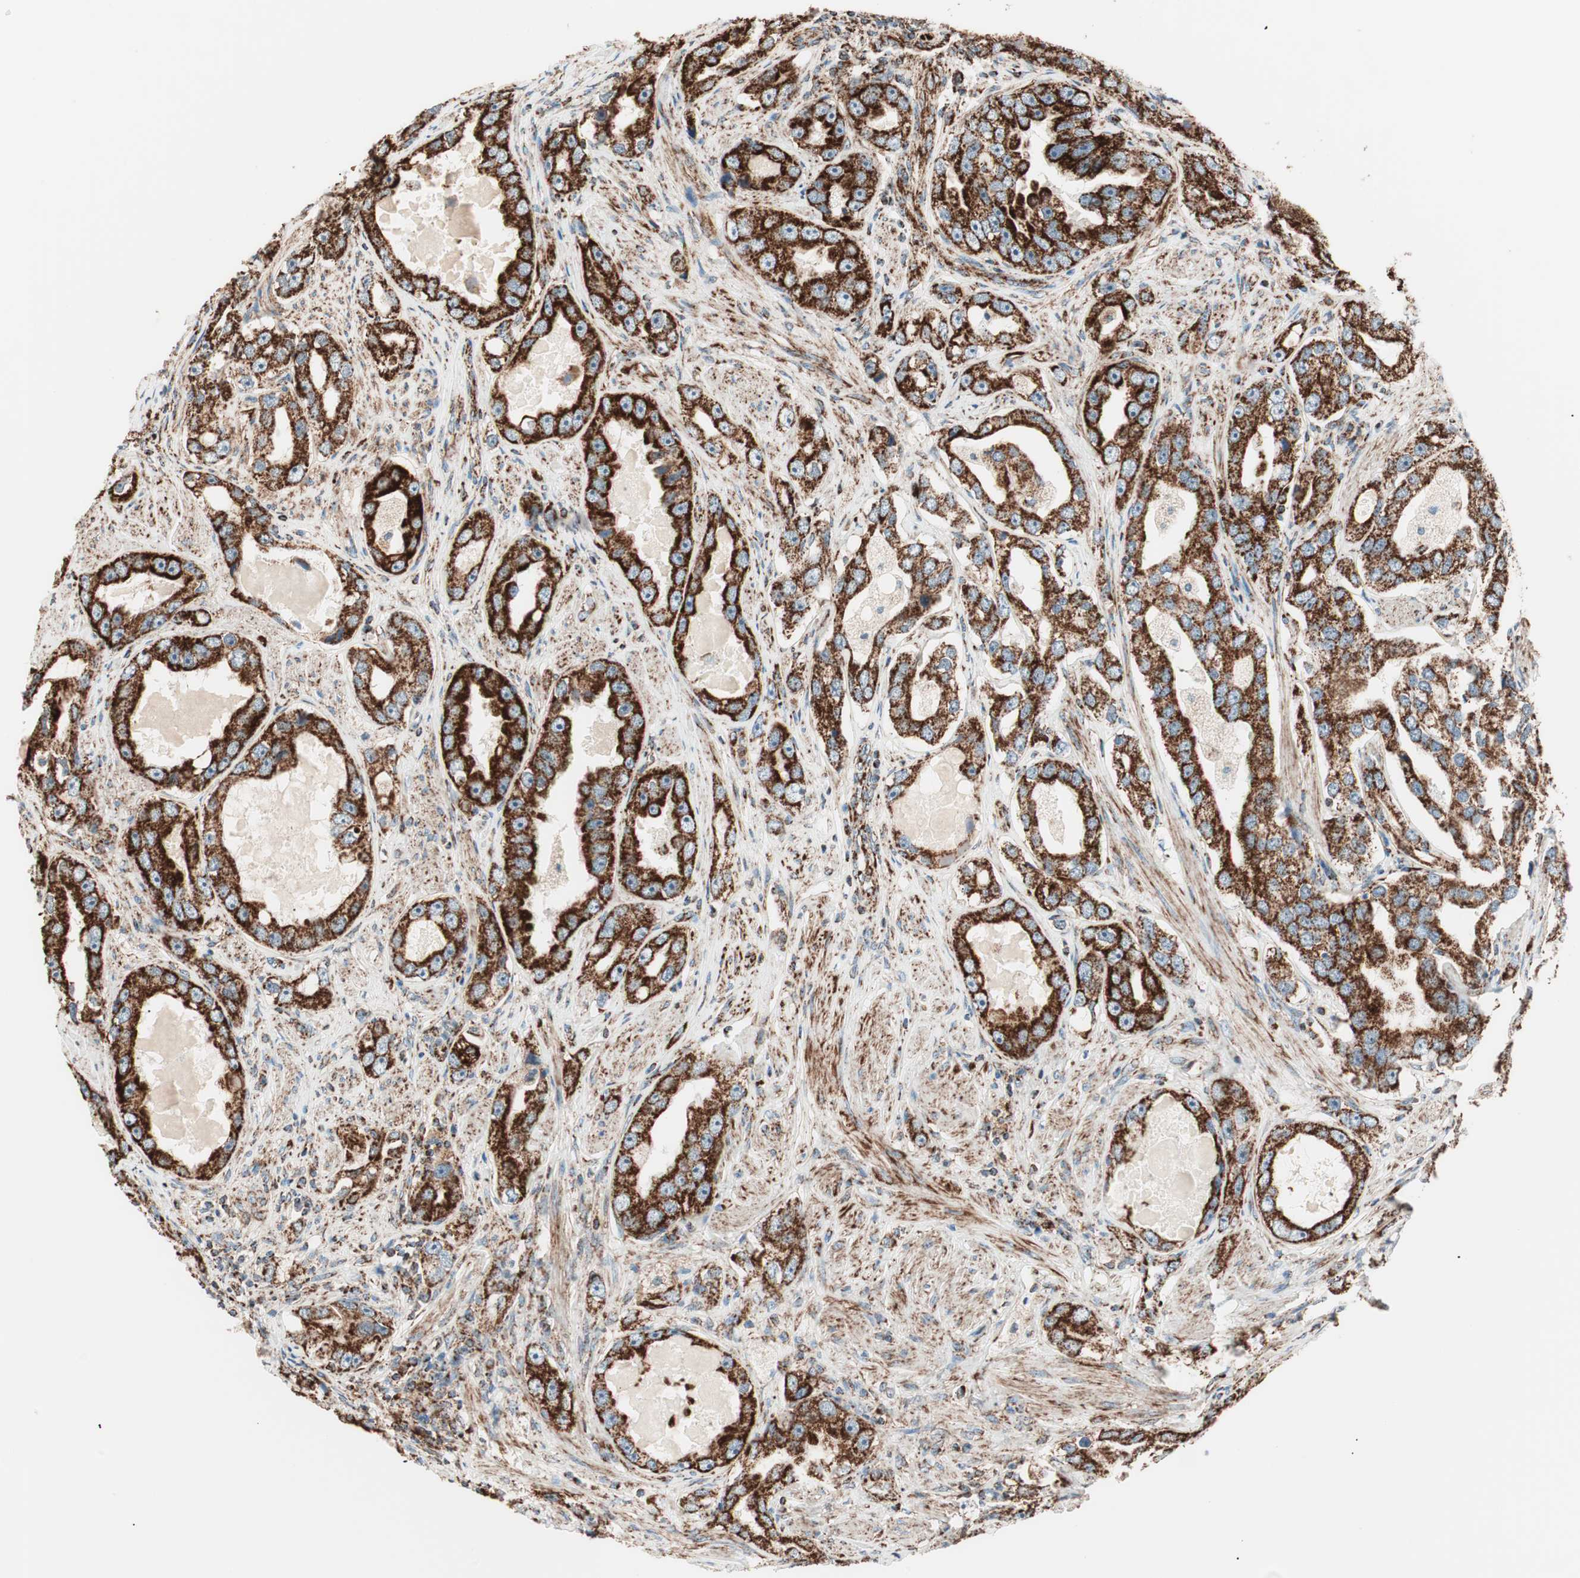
{"staining": {"intensity": "strong", "quantity": ">75%", "location": "cytoplasmic/membranous"}, "tissue": "prostate cancer", "cell_type": "Tumor cells", "image_type": "cancer", "snomed": [{"axis": "morphology", "description": "Adenocarcinoma, High grade"}, {"axis": "topography", "description": "Prostate"}], "caption": "The micrograph demonstrates staining of prostate cancer, revealing strong cytoplasmic/membranous protein expression (brown color) within tumor cells.", "gene": "TOMM22", "patient": {"sex": "male", "age": 63}}